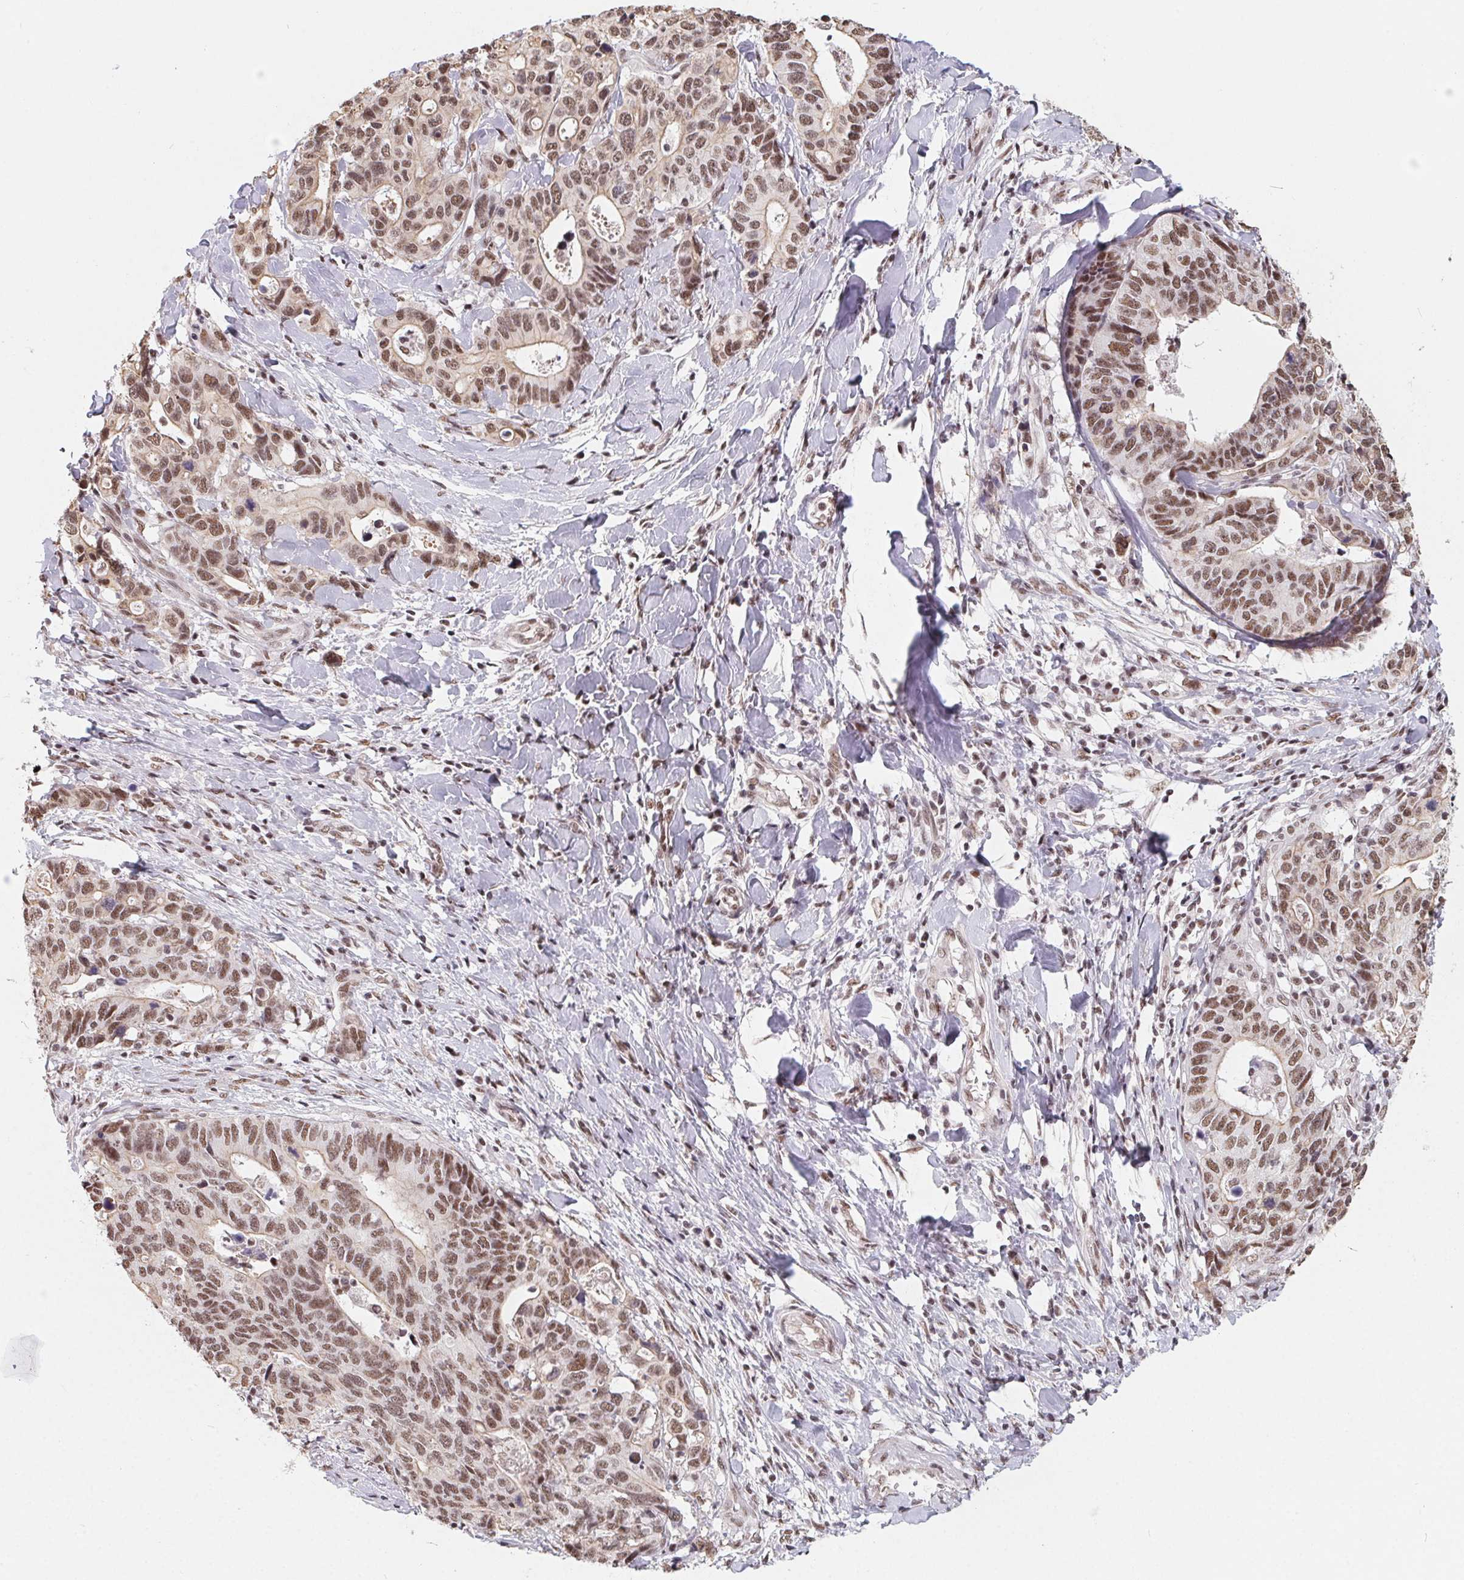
{"staining": {"intensity": "moderate", "quantity": ">75%", "location": "cytoplasmic/membranous,nuclear"}, "tissue": "stomach cancer", "cell_type": "Tumor cells", "image_type": "cancer", "snomed": [{"axis": "morphology", "description": "Adenocarcinoma, NOS"}, {"axis": "topography", "description": "Stomach, upper"}], "caption": "A medium amount of moderate cytoplasmic/membranous and nuclear staining is present in about >75% of tumor cells in adenocarcinoma (stomach) tissue. (IHC, brightfield microscopy, high magnification).", "gene": "TCERG1", "patient": {"sex": "female", "age": 67}}